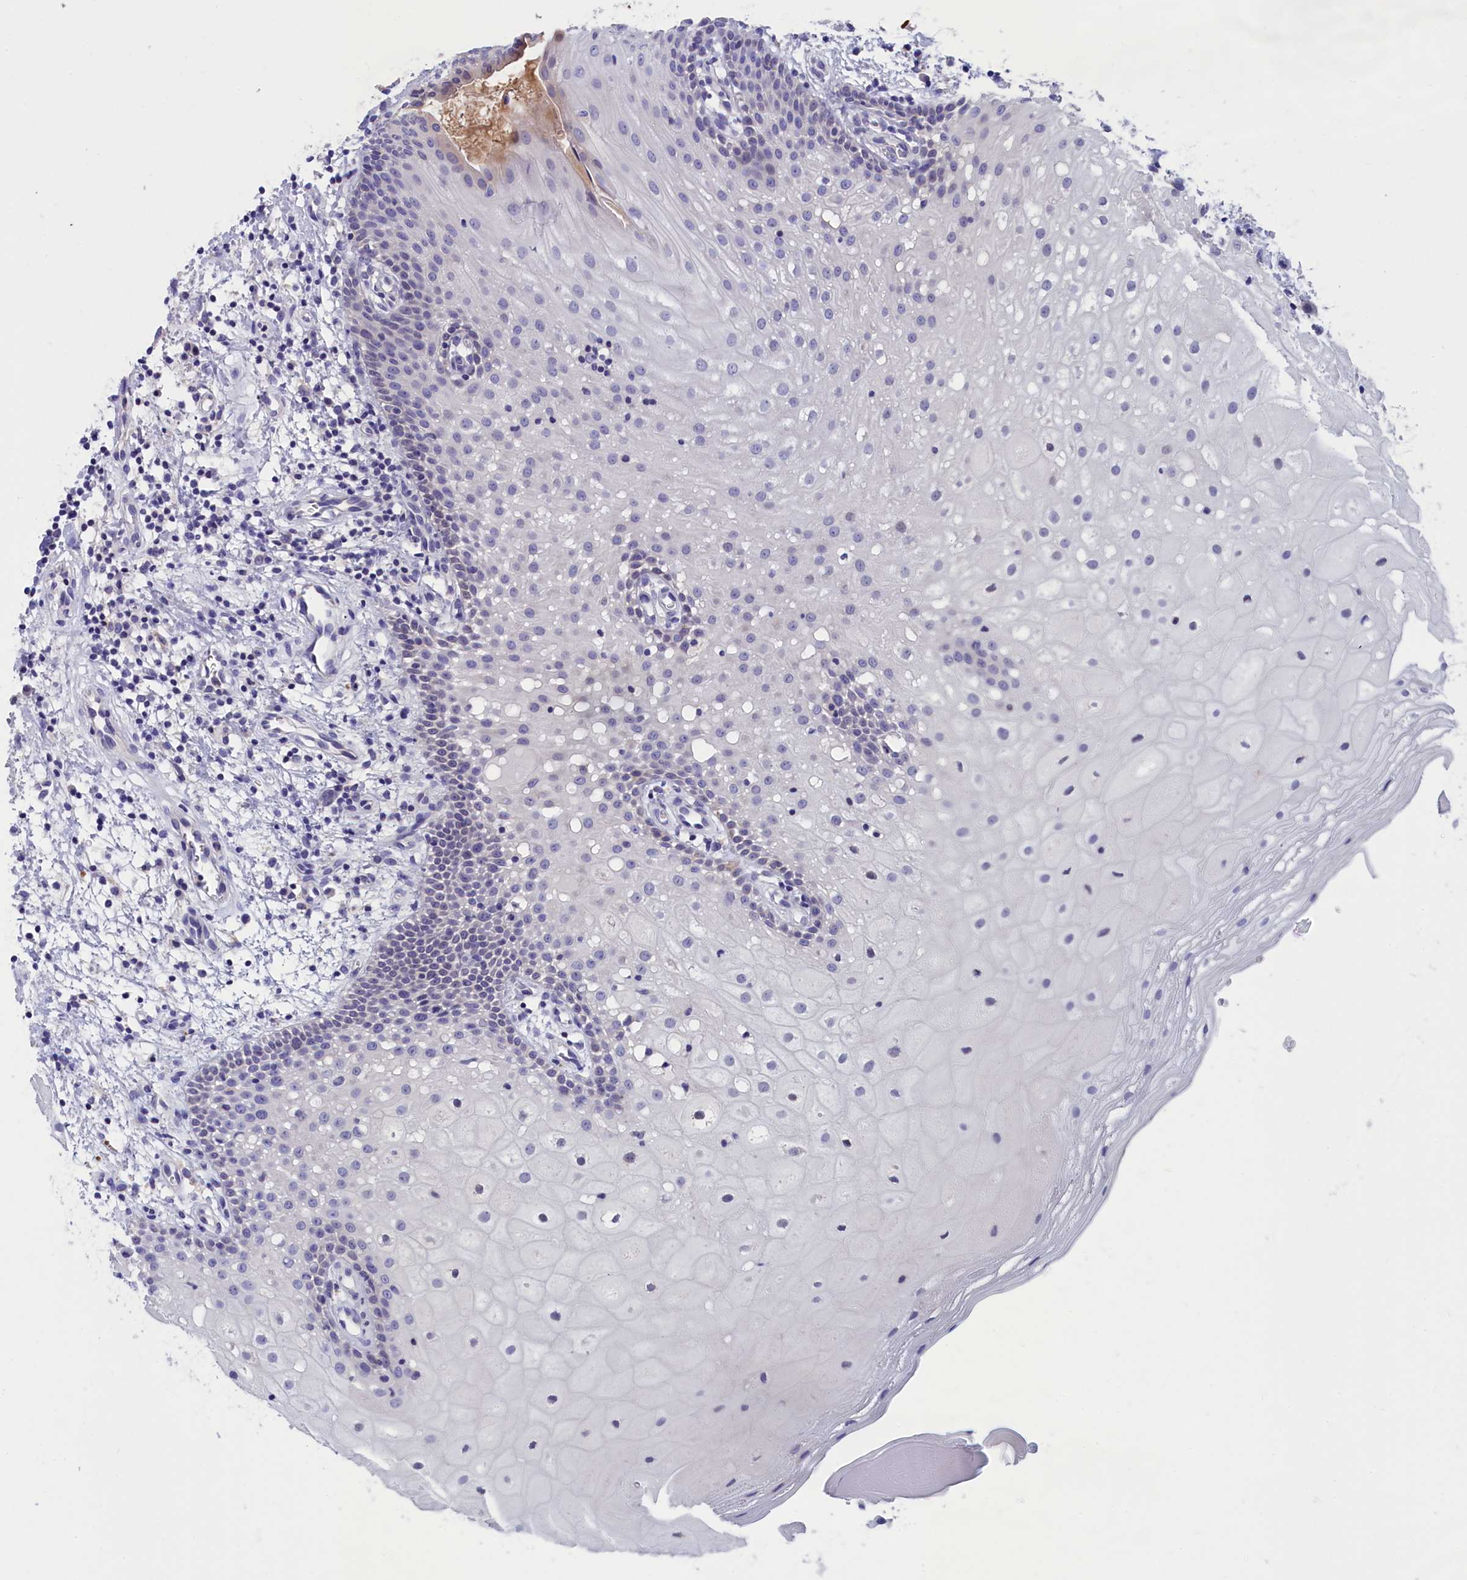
{"staining": {"intensity": "negative", "quantity": "none", "location": "none"}, "tissue": "oral mucosa", "cell_type": "Squamous epithelial cells", "image_type": "normal", "snomed": [{"axis": "morphology", "description": "Normal tissue, NOS"}, {"axis": "topography", "description": "Oral tissue"}], "caption": "This is an IHC micrograph of unremarkable oral mucosa. There is no expression in squamous epithelial cells.", "gene": "VPS35L", "patient": {"sex": "male", "age": 74}}